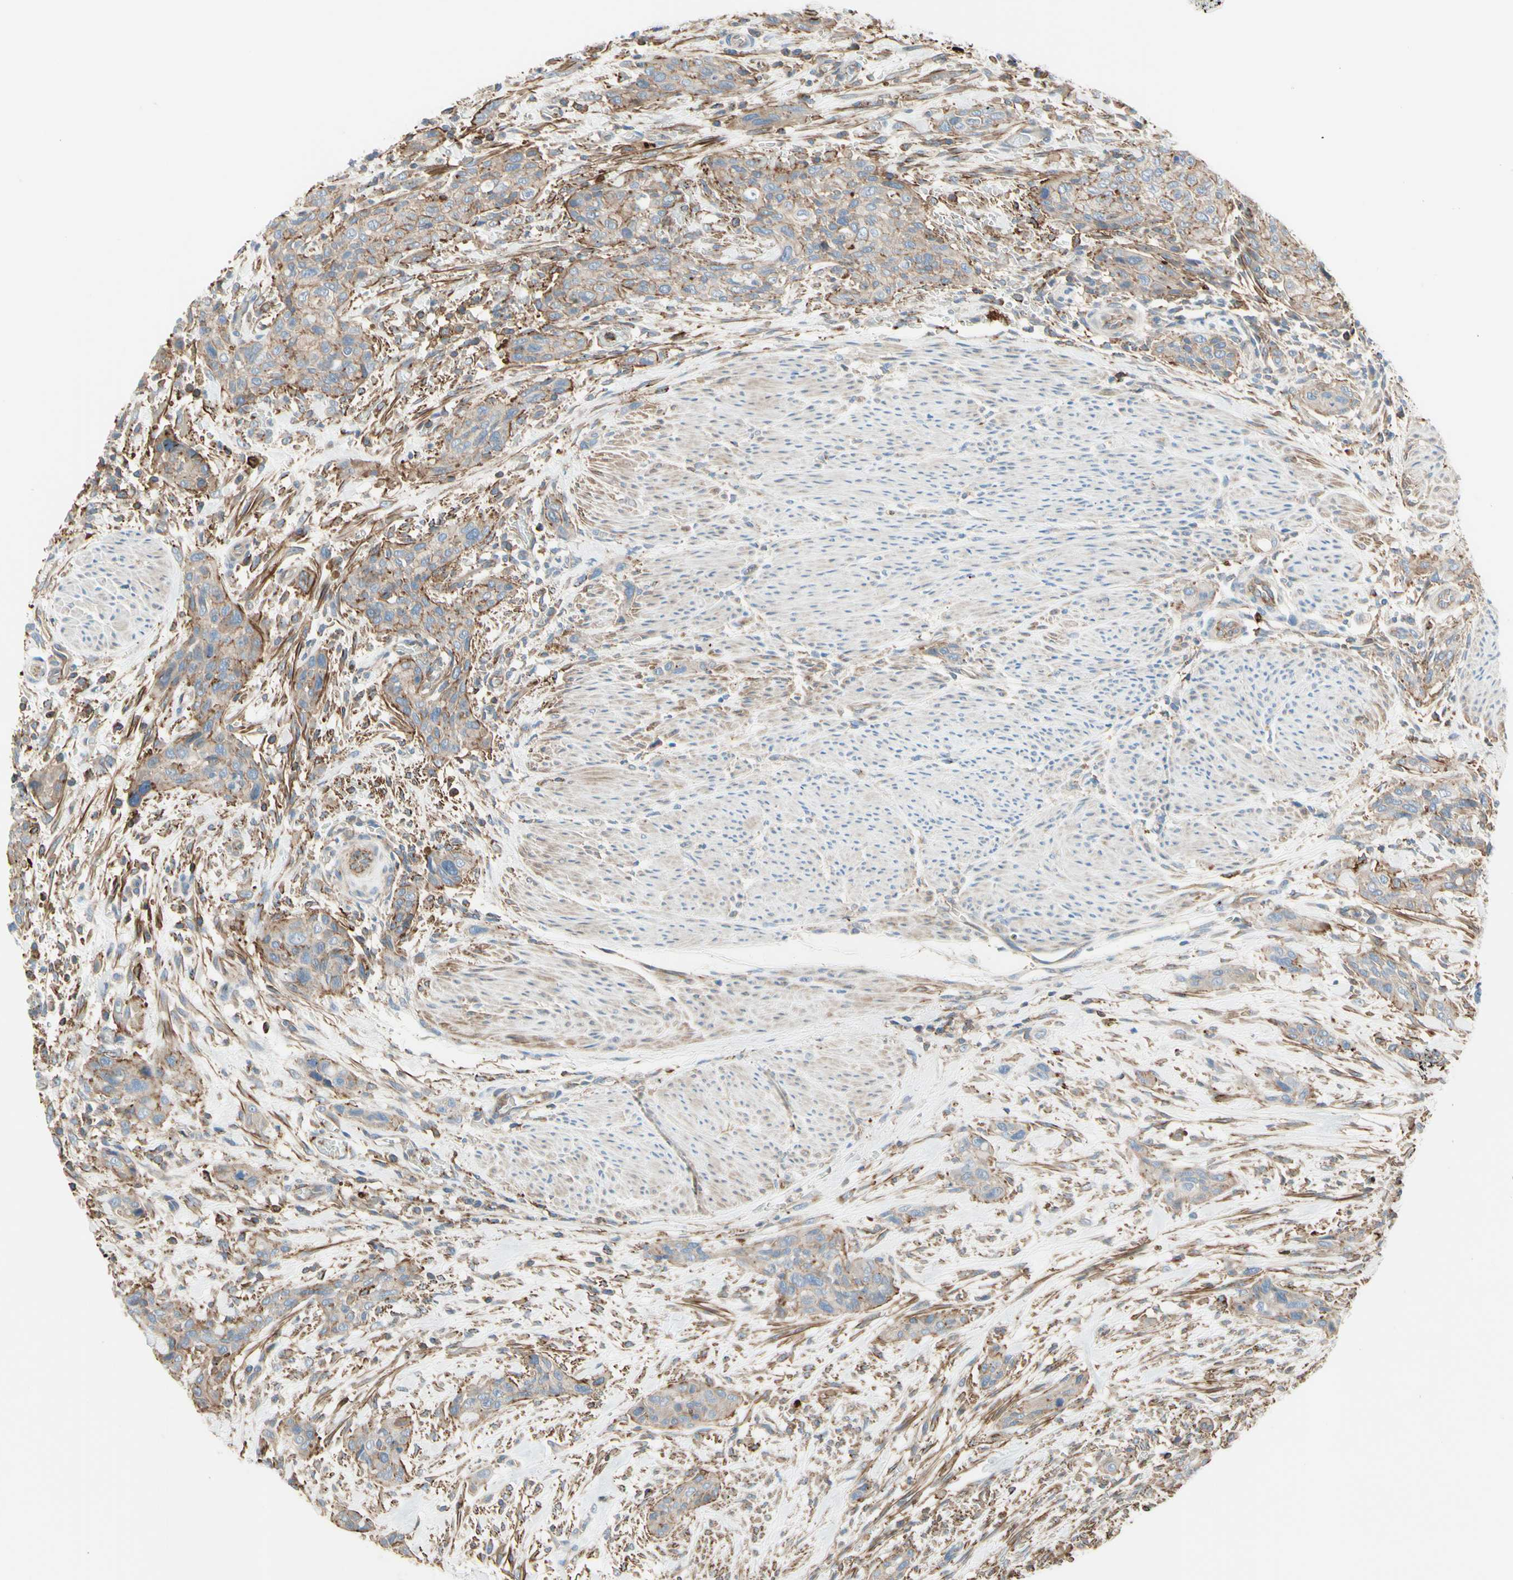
{"staining": {"intensity": "moderate", "quantity": ">75%", "location": "cytoplasmic/membranous"}, "tissue": "urothelial cancer", "cell_type": "Tumor cells", "image_type": "cancer", "snomed": [{"axis": "morphology", "description": "Urothelial carcinoma, High grade"}, {"axis": "topography", "description": "Urinary bladder"}], "caption": "A histopathology image showing moderate cytoplasmic/membranous staining in approximately >75% of tumor cells in high-grade urothelial carcinoma, as visualized by brown immunohistochemical staining.", "gene": "SEMA4C", "patient": {"sex": "male", "age": 35}}